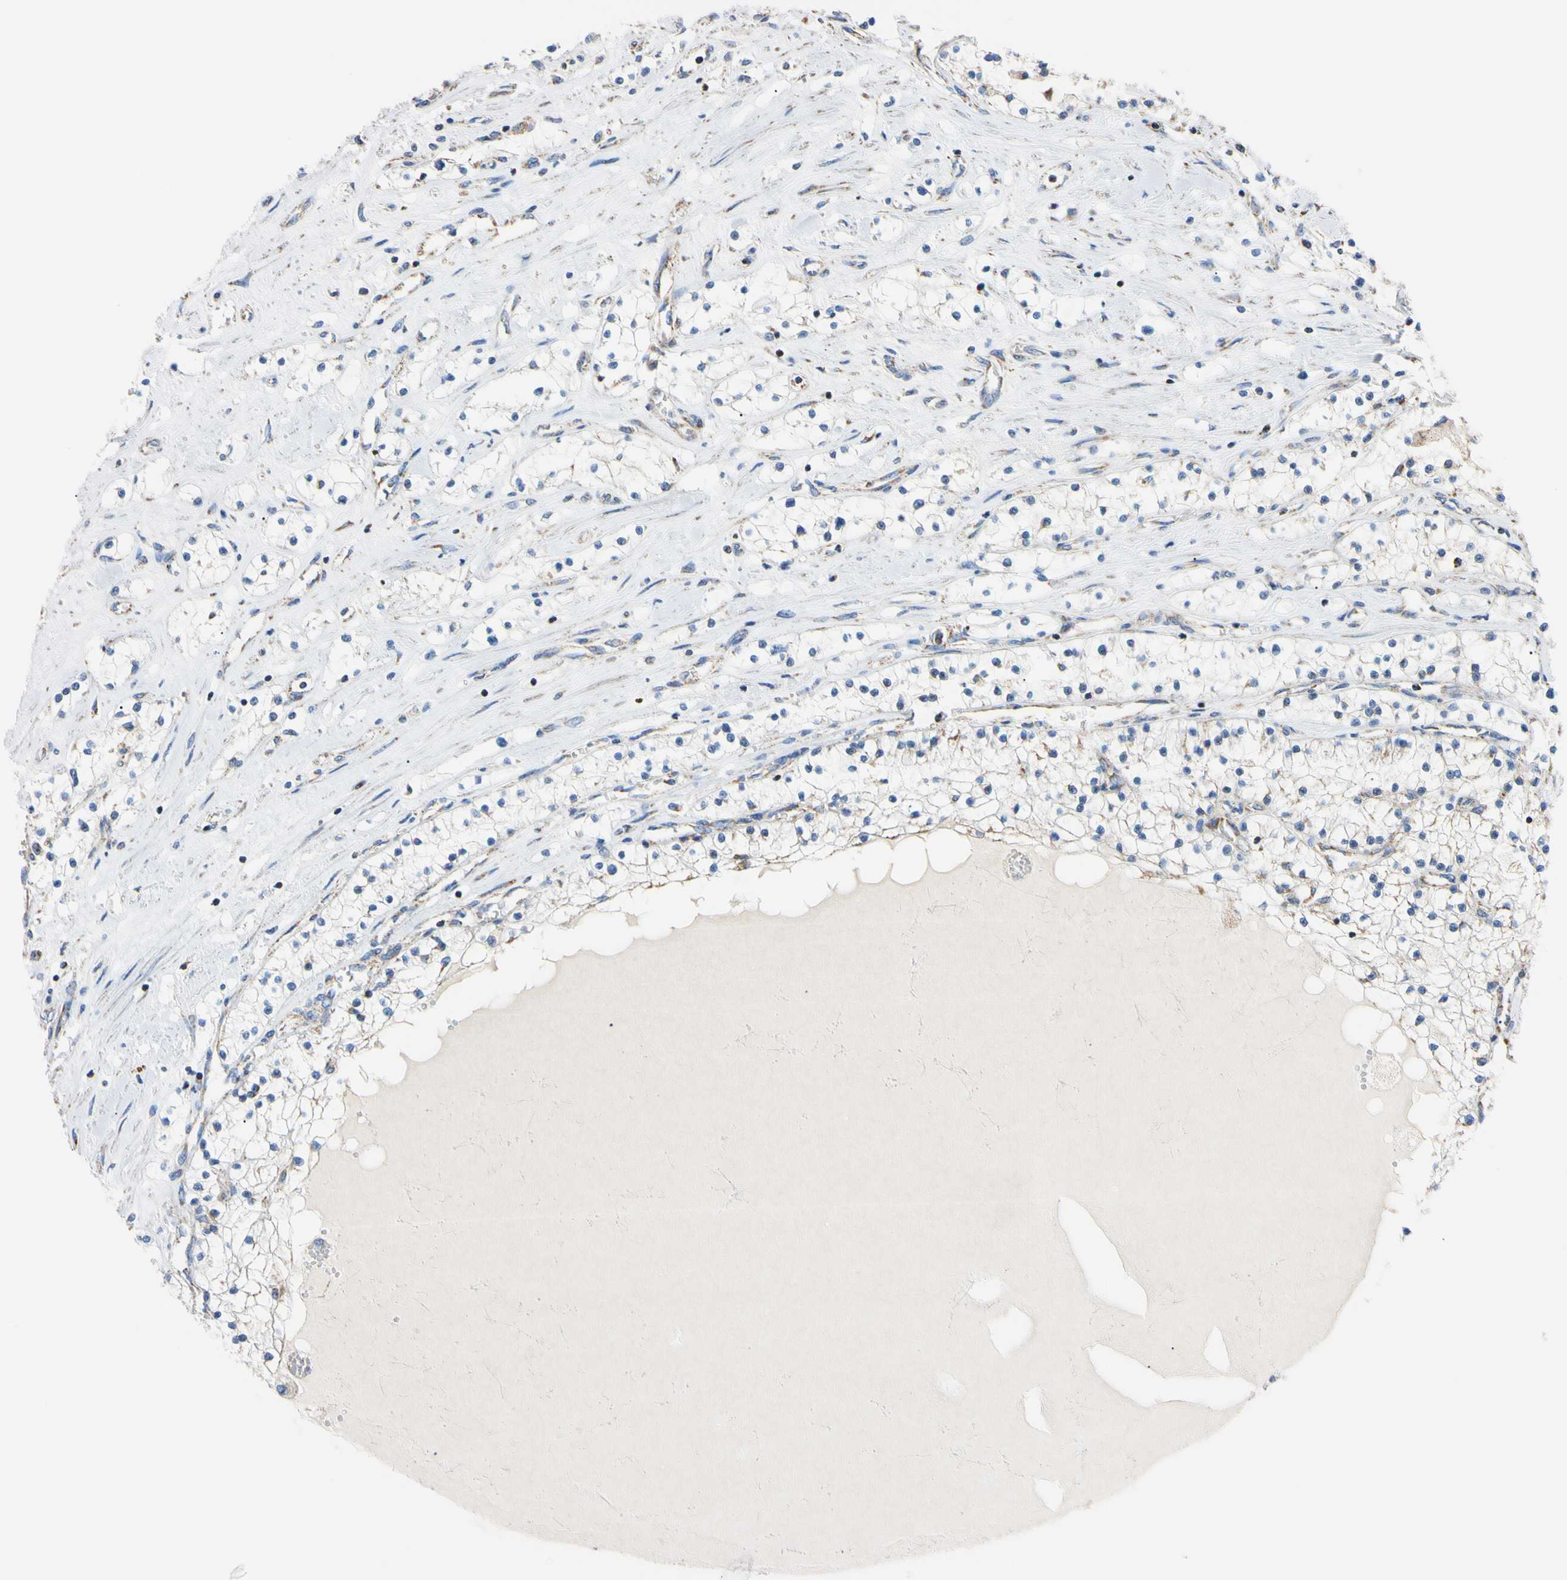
{"staining": {"intensity": "negative", "quantity": "none", "location": "none"}, "tissue": "renal cancer", "cell_type": "Tumor cells", "image_type": "cancer", "snomed": [{"axis": "morphology", "description": "Adenocarcinoma, NOS"}, {"axis": "topography", "description": "Kidney"}], "caption": "Adenocarcinoma (renal) stained for a protein using IHC reveals no staining tumor cells.", "gene": "CLPP", "patient": {"sex": "male", "age": 68}}